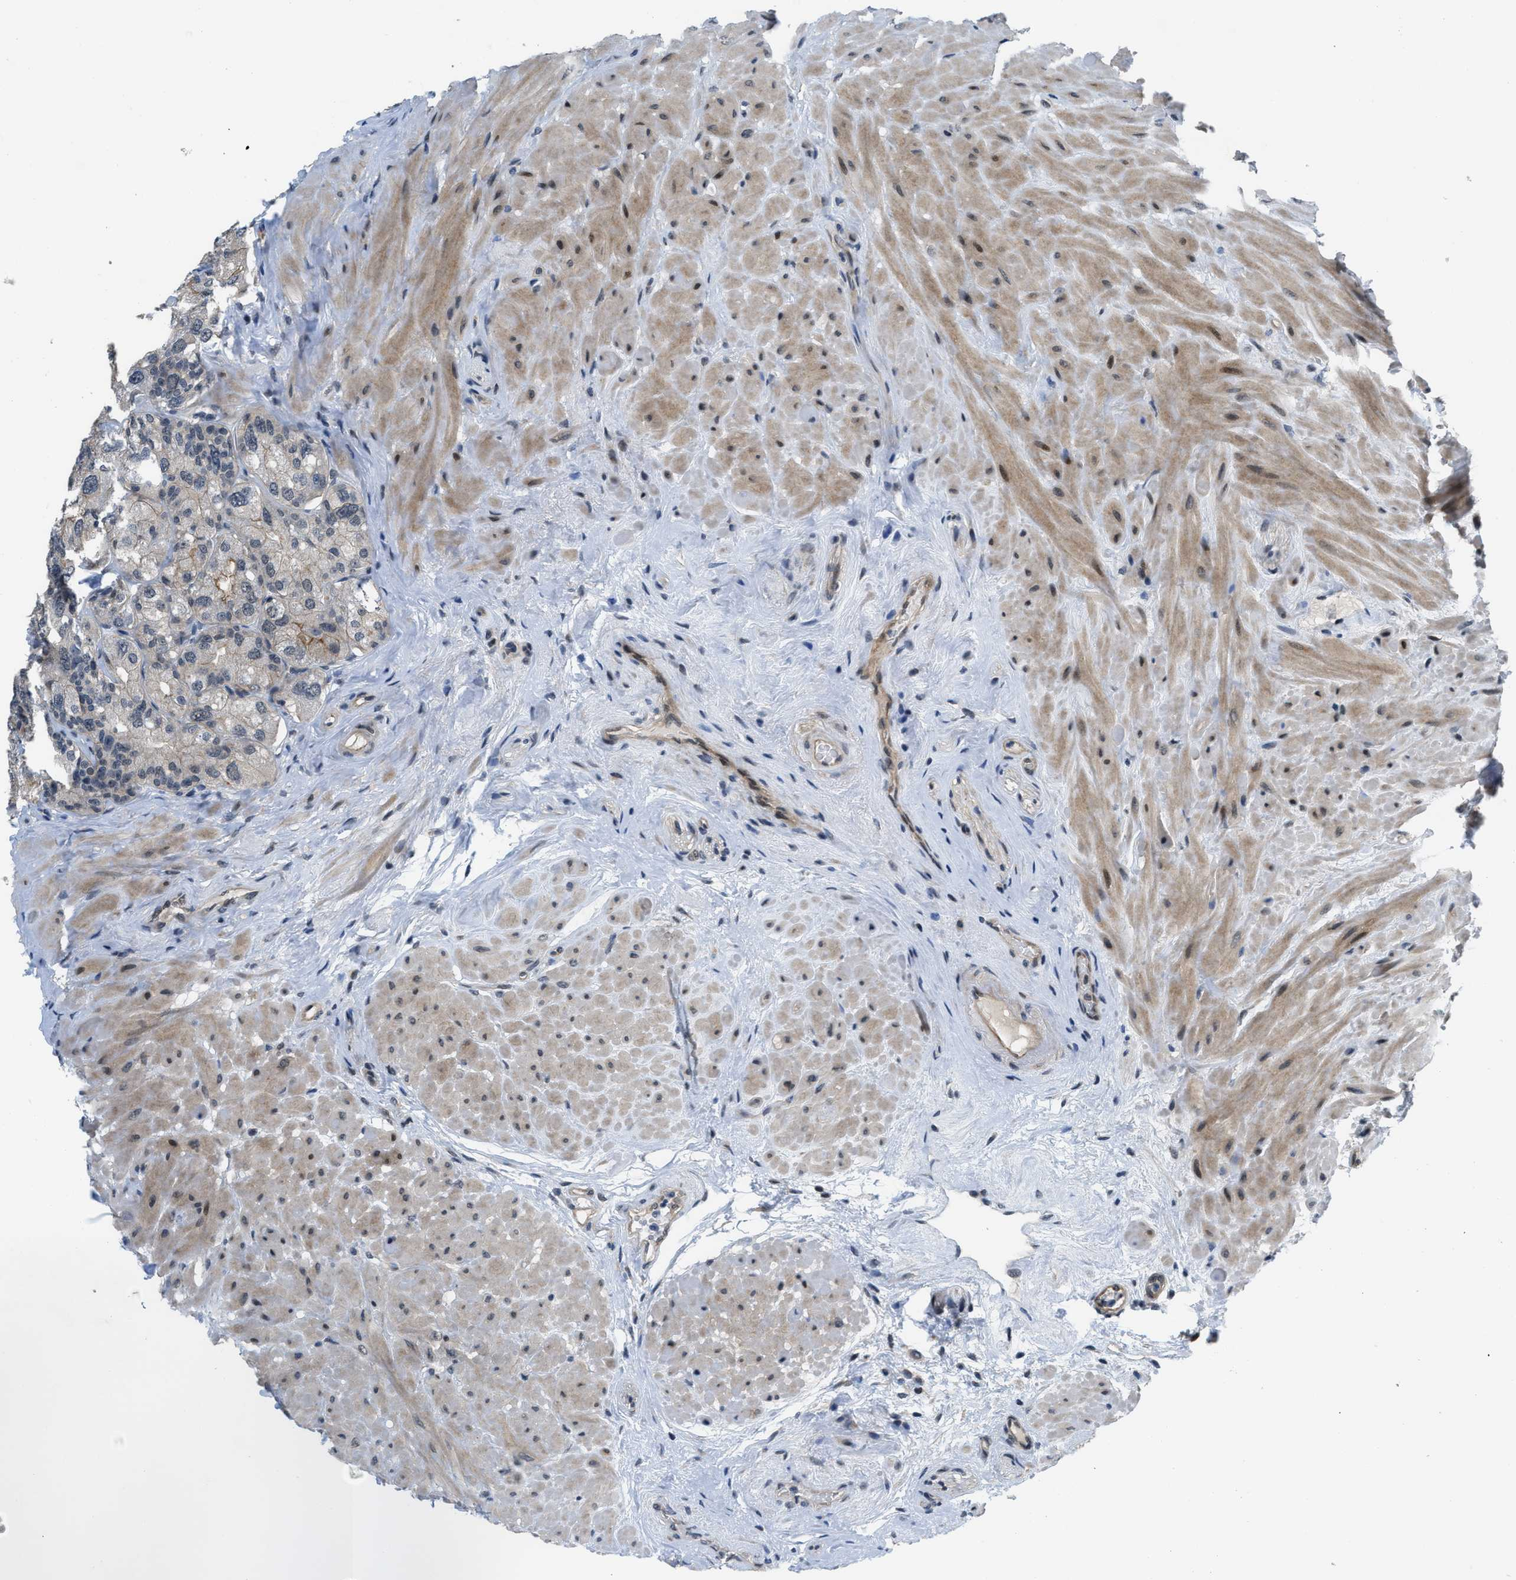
{"staining": {"intensity": "weak", "quantity": ">75%", "location": "cytoplasmic/membranous,nuclear"}, "tissue": "seminal vesicle", "cell_type": "Glandular cells", "image_type": "normal", "snomed": [{"axis": "morphology", "description": "Normal tissue, NOS"}, {"axis": "topography", "description": "Seminal veicle"}], "caption": "Brown immunohistochemical staining in normal seminal vesicle shows weak cytoplasmic/membranous,nuclear staining in about >75% of glandular cells.", "gene": "SETD5", "patient": {"sex": "male", "age": 68}}